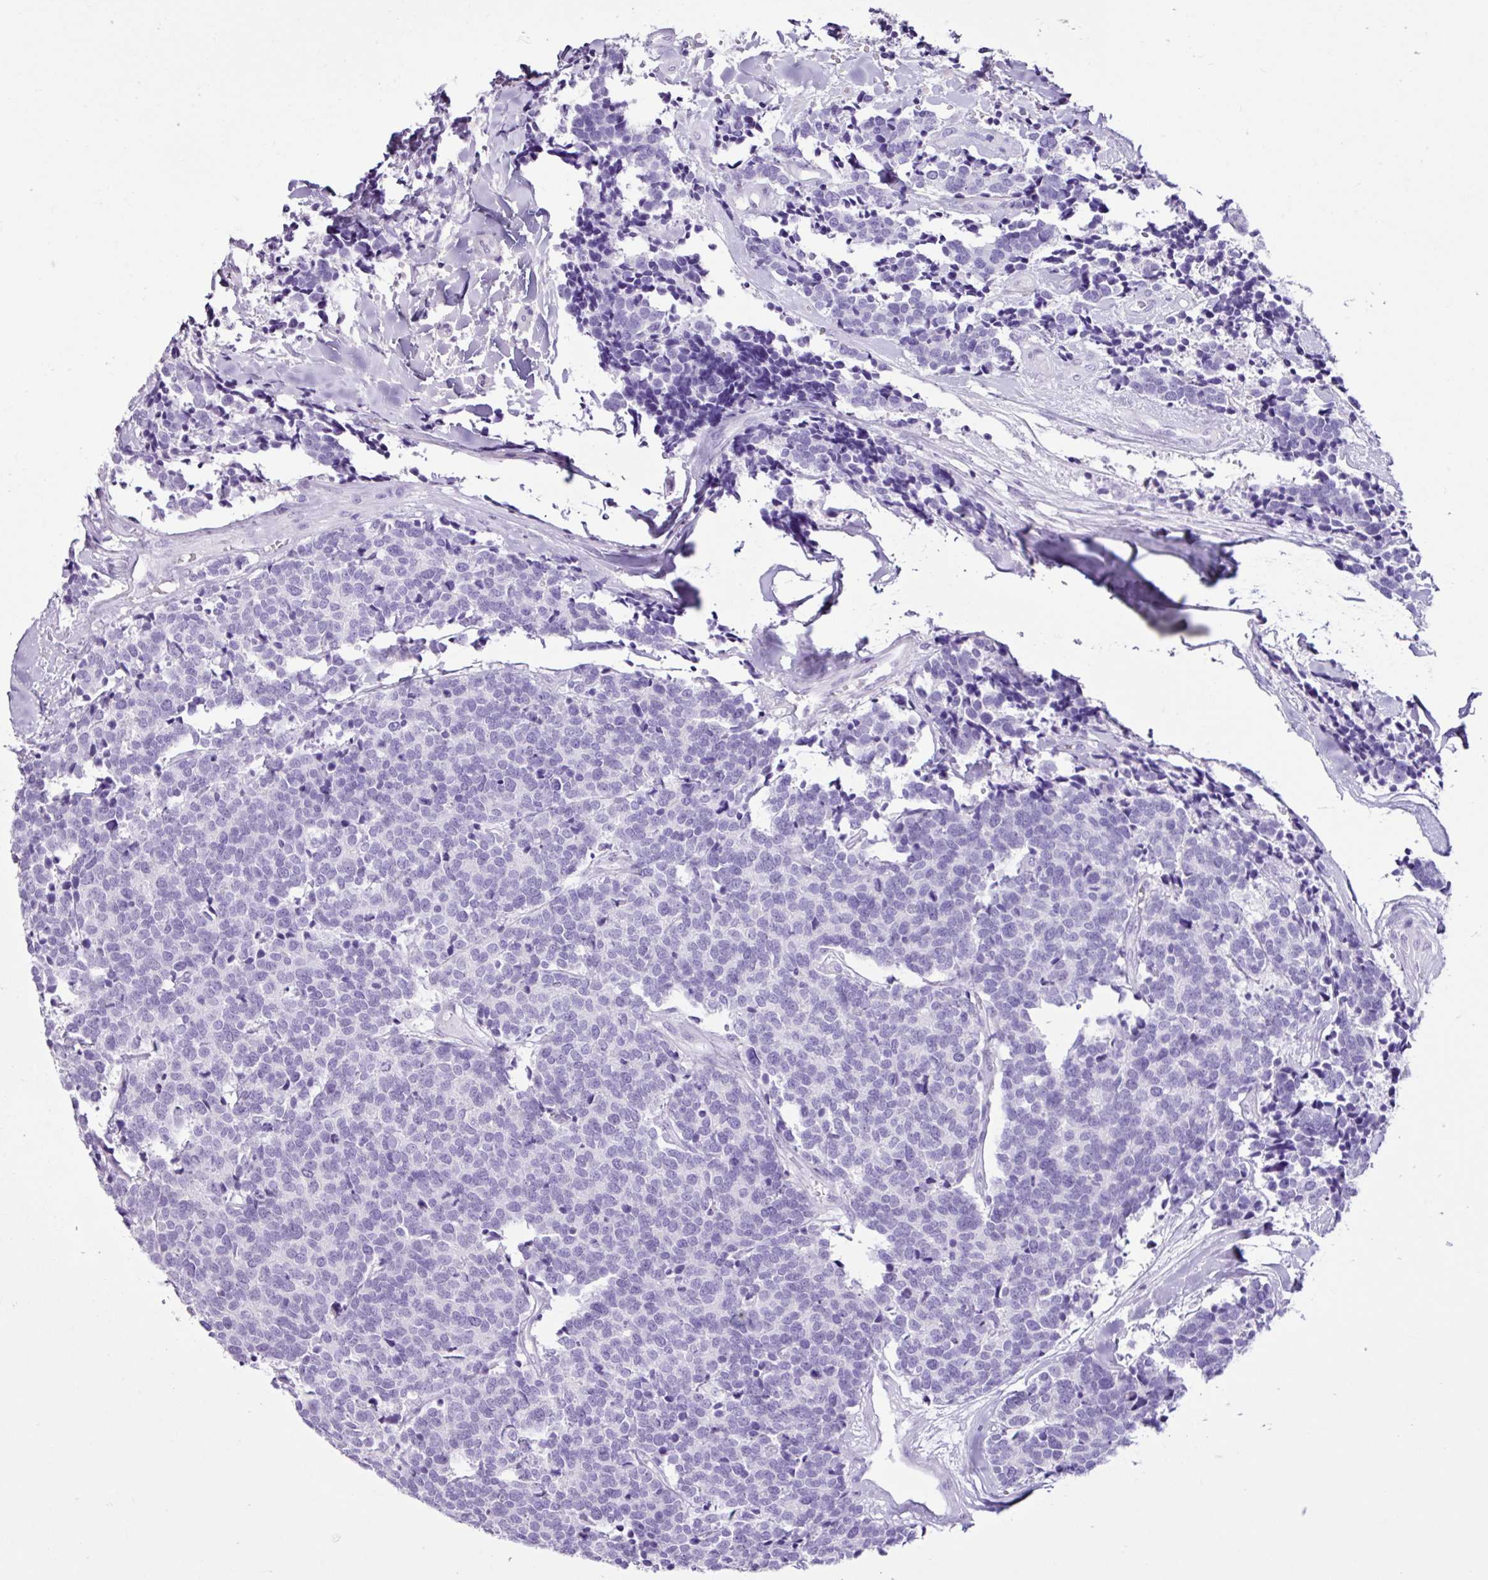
{"staining": {"intensity": "negative", "quantity": "none", "location": "none"}, "tissue": "carcinoid", "cell_type": "Tumor cells", "image_type": "cancer", "snomed": [{"axis": "morphology", "description": "Carcinoid, malignant, NOS"}, {"axis": "topography", "description": "Skin"}], "caption": "Malignant carcinoid stained for a protein using immunohistochemistry reveals no positivity tumor cells.", "gene": "PGR", "patient": {"sex": "female", "age": 79}}